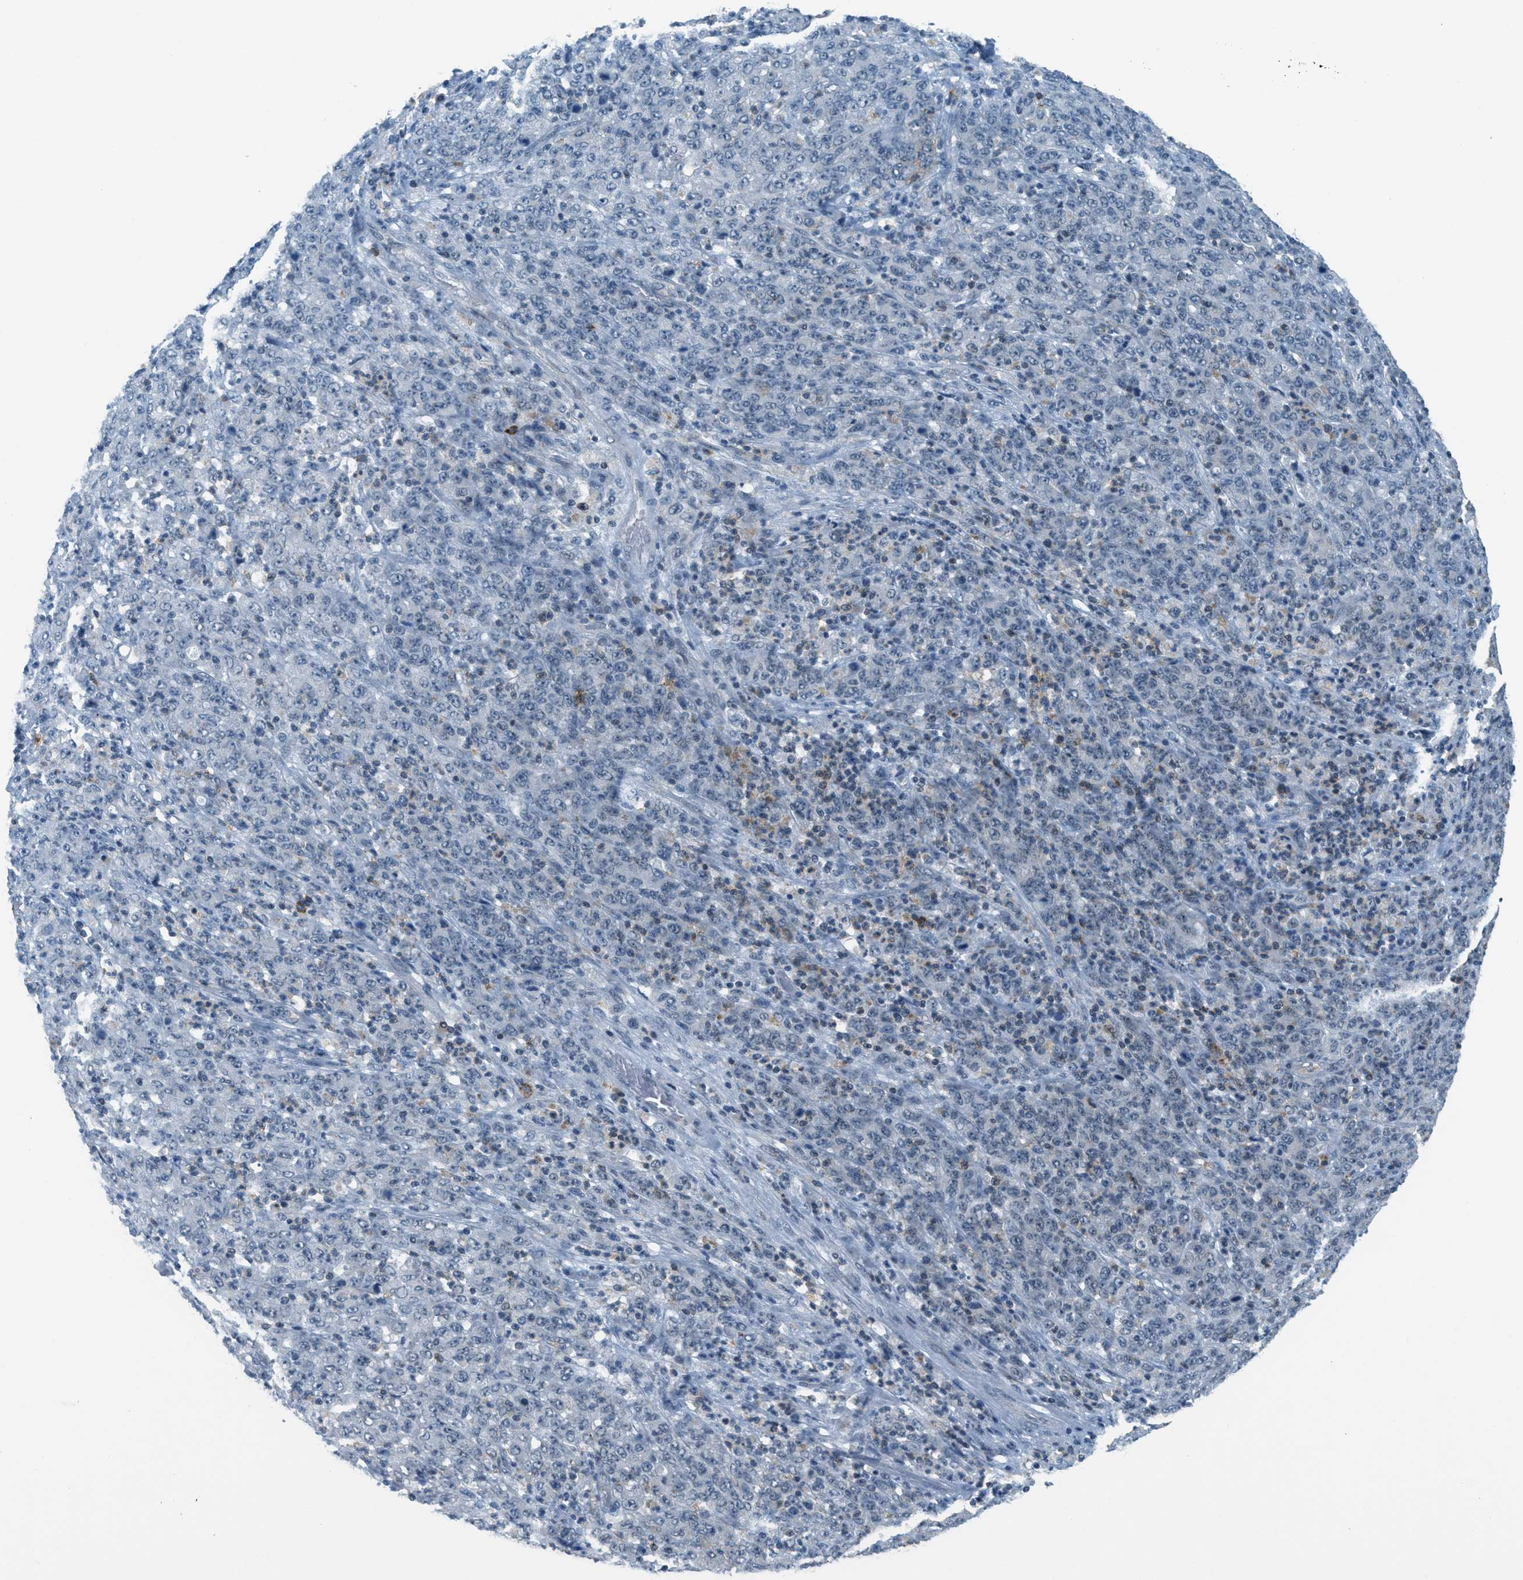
{"staining": {"intensity": "negative", "quantity": "none", "location": "none"}, "tissue": "stomach cancer", "cell_type": "Tumor cells", "image_type": "cancer", "snomed": [{"axis": "morphology", "description": "Adenocarcinoma, NOS"}, {"axis": "topography", "description": "Stomach, lower"}], "caption": "Immunohistochemistry (IHC) photomicrograph of stomach cancer stained for a protein (brown), which demonstrates no positivity in tumor cells.", "gene": "FYN", "patient": {"sex": "female", "age": 71}}